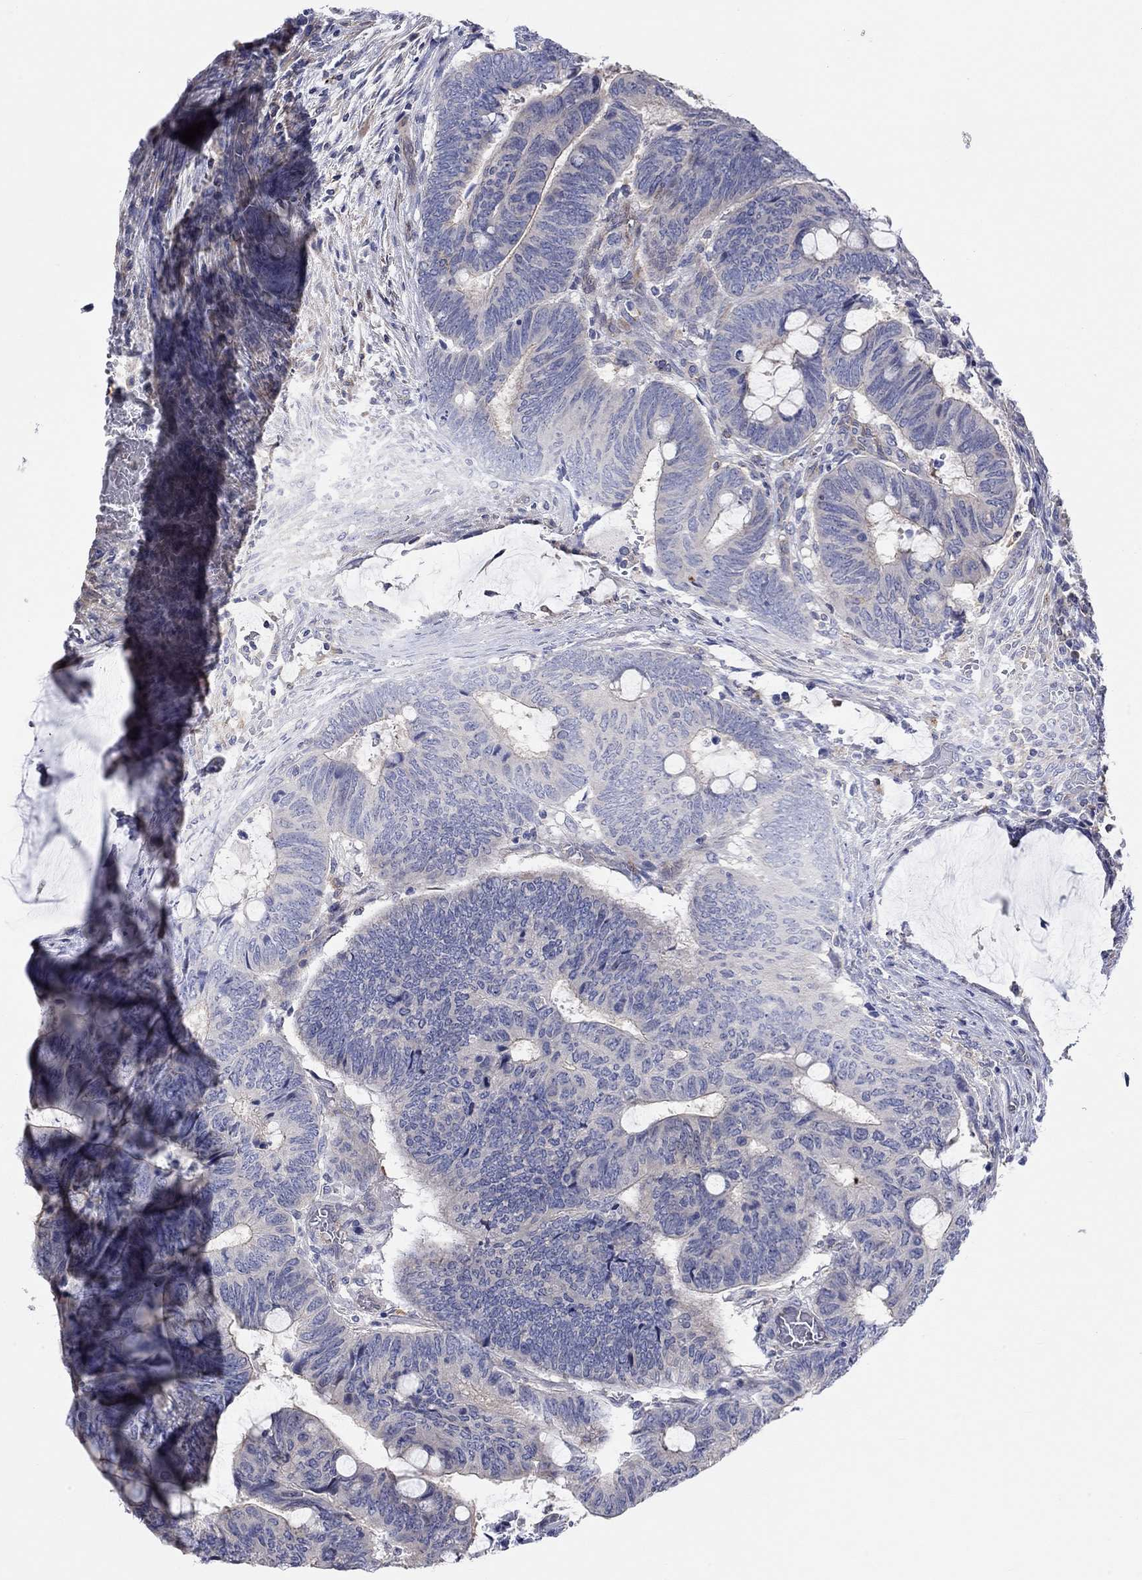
{"staining": {"intensity": "moderate", "quantity": "<25%", "location": "cytoplasmic/membranous"}, "tissue": "colorectal cancer", "cell_type": "Tumor cells", "image_type": "cancer", "snomed": [{"axis": "morphology", "description": "Normal tissue, NOS"}, {"axis": "morphology", "description": "Adenocarcinoma, NOS"}, {"axis": "topography", "description": "Rectum"}], "caption": "Protein expression analysis of human adenocarcinoma (colorectal) reveals moderate cytoplasmic/membranous staining in about <25% of tumor cells. Nuclei are stained in blue.", "gene": "PCDHGA10", "patient": {"sex": "male", "age": 92}}